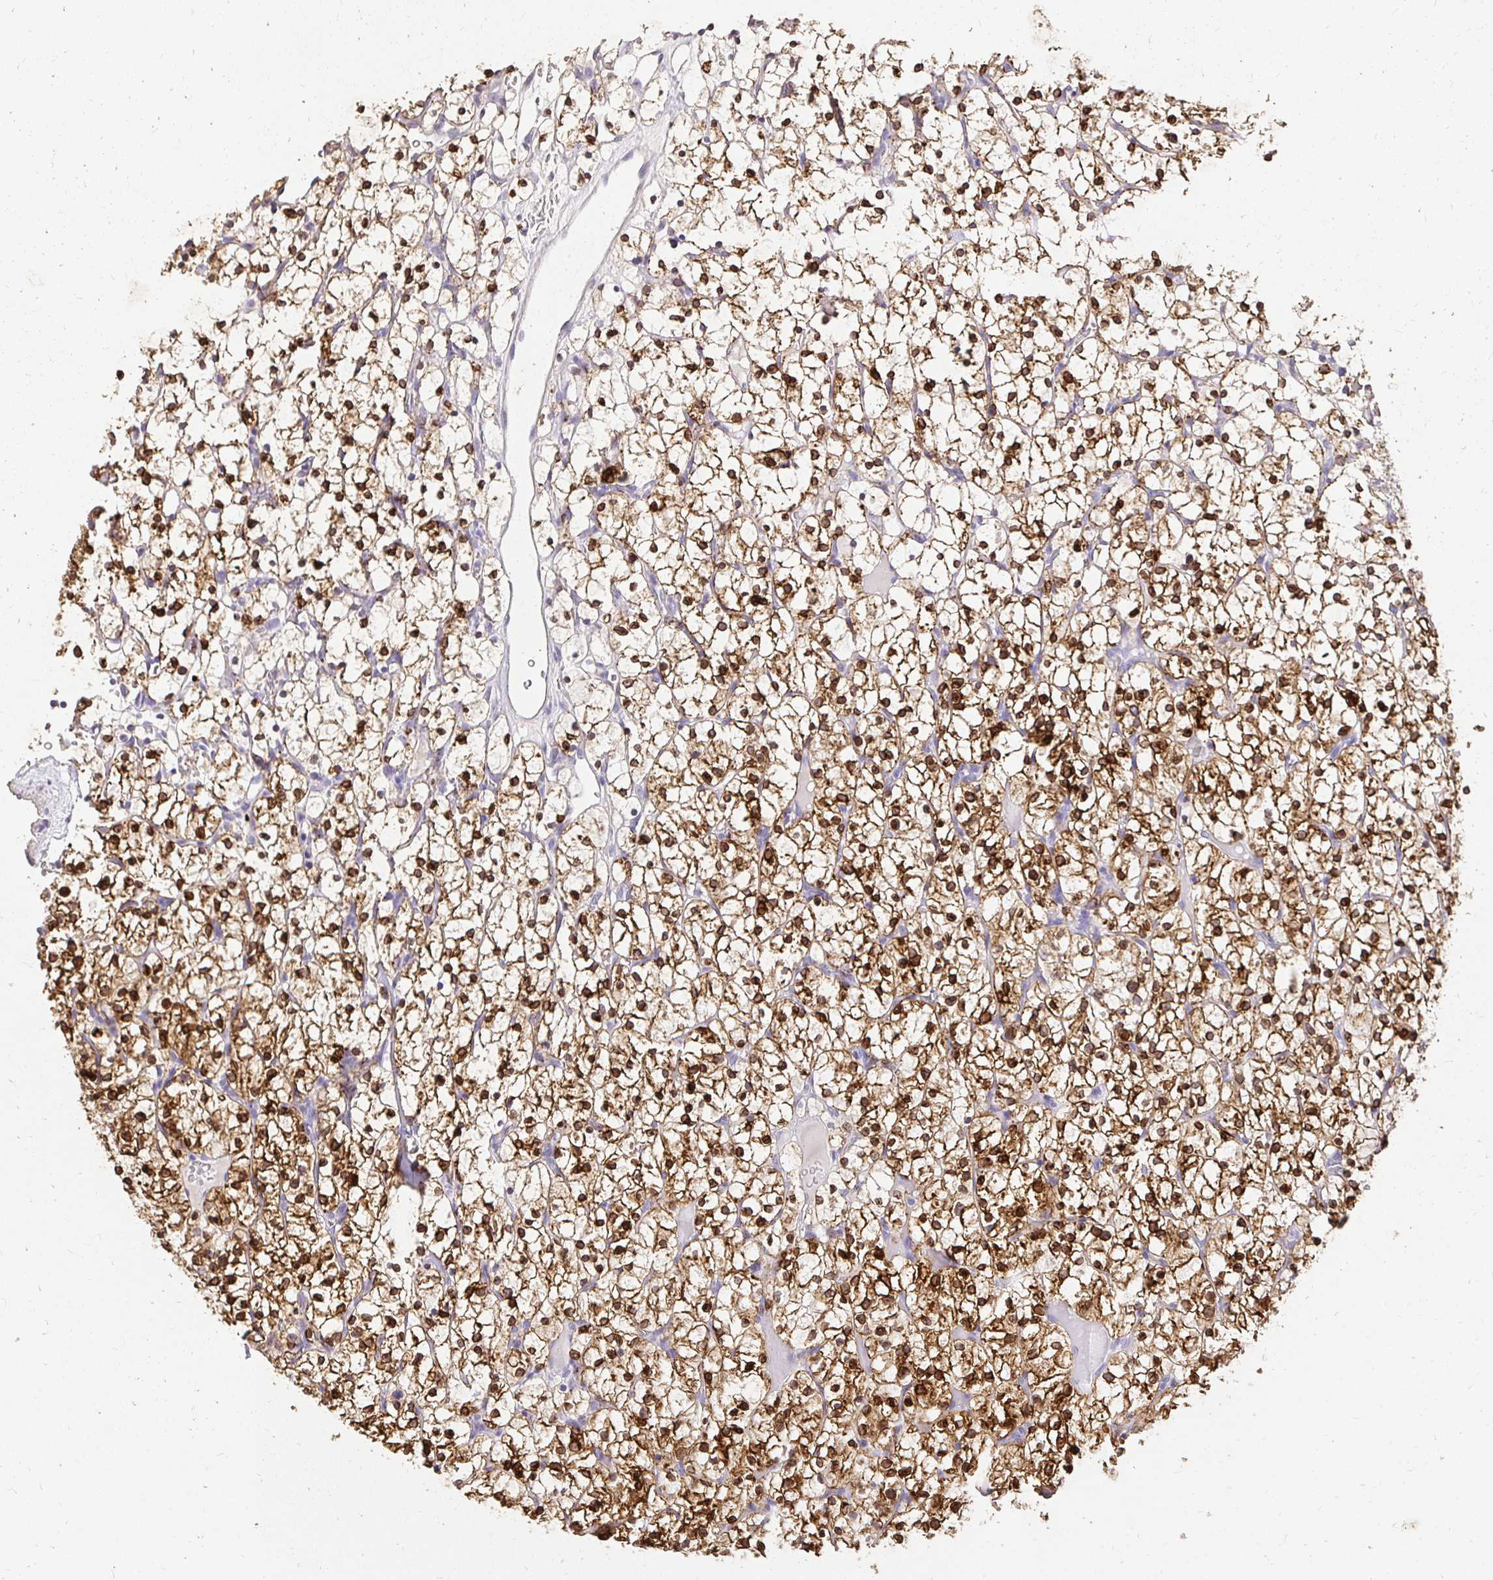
{"staining": {"intensity": "strong", "quantity": ">75%", "location": "cytoplasmic/membranous"}, "tissue": "renal cancer", "cell_type": "Tumor cells", "image_type": "cancer", "snomed": [{"axis": "morphology", "description": "Adenocarcinoma, NOS"}, {"axis": "topography", "description": "Kidney"}], "caption": "DAB immunohistochemical staining of human renal cancer demonstrates strong cytoplasmic/membranous protein staining in approximately >75% of tumor cells. (DAB (3,3'-diaminobenzidine) = brown stain, brightfield microscopy at high magnification).", "gene": "UGT1A6", "patient": {"sex": "female", "age": 64}}